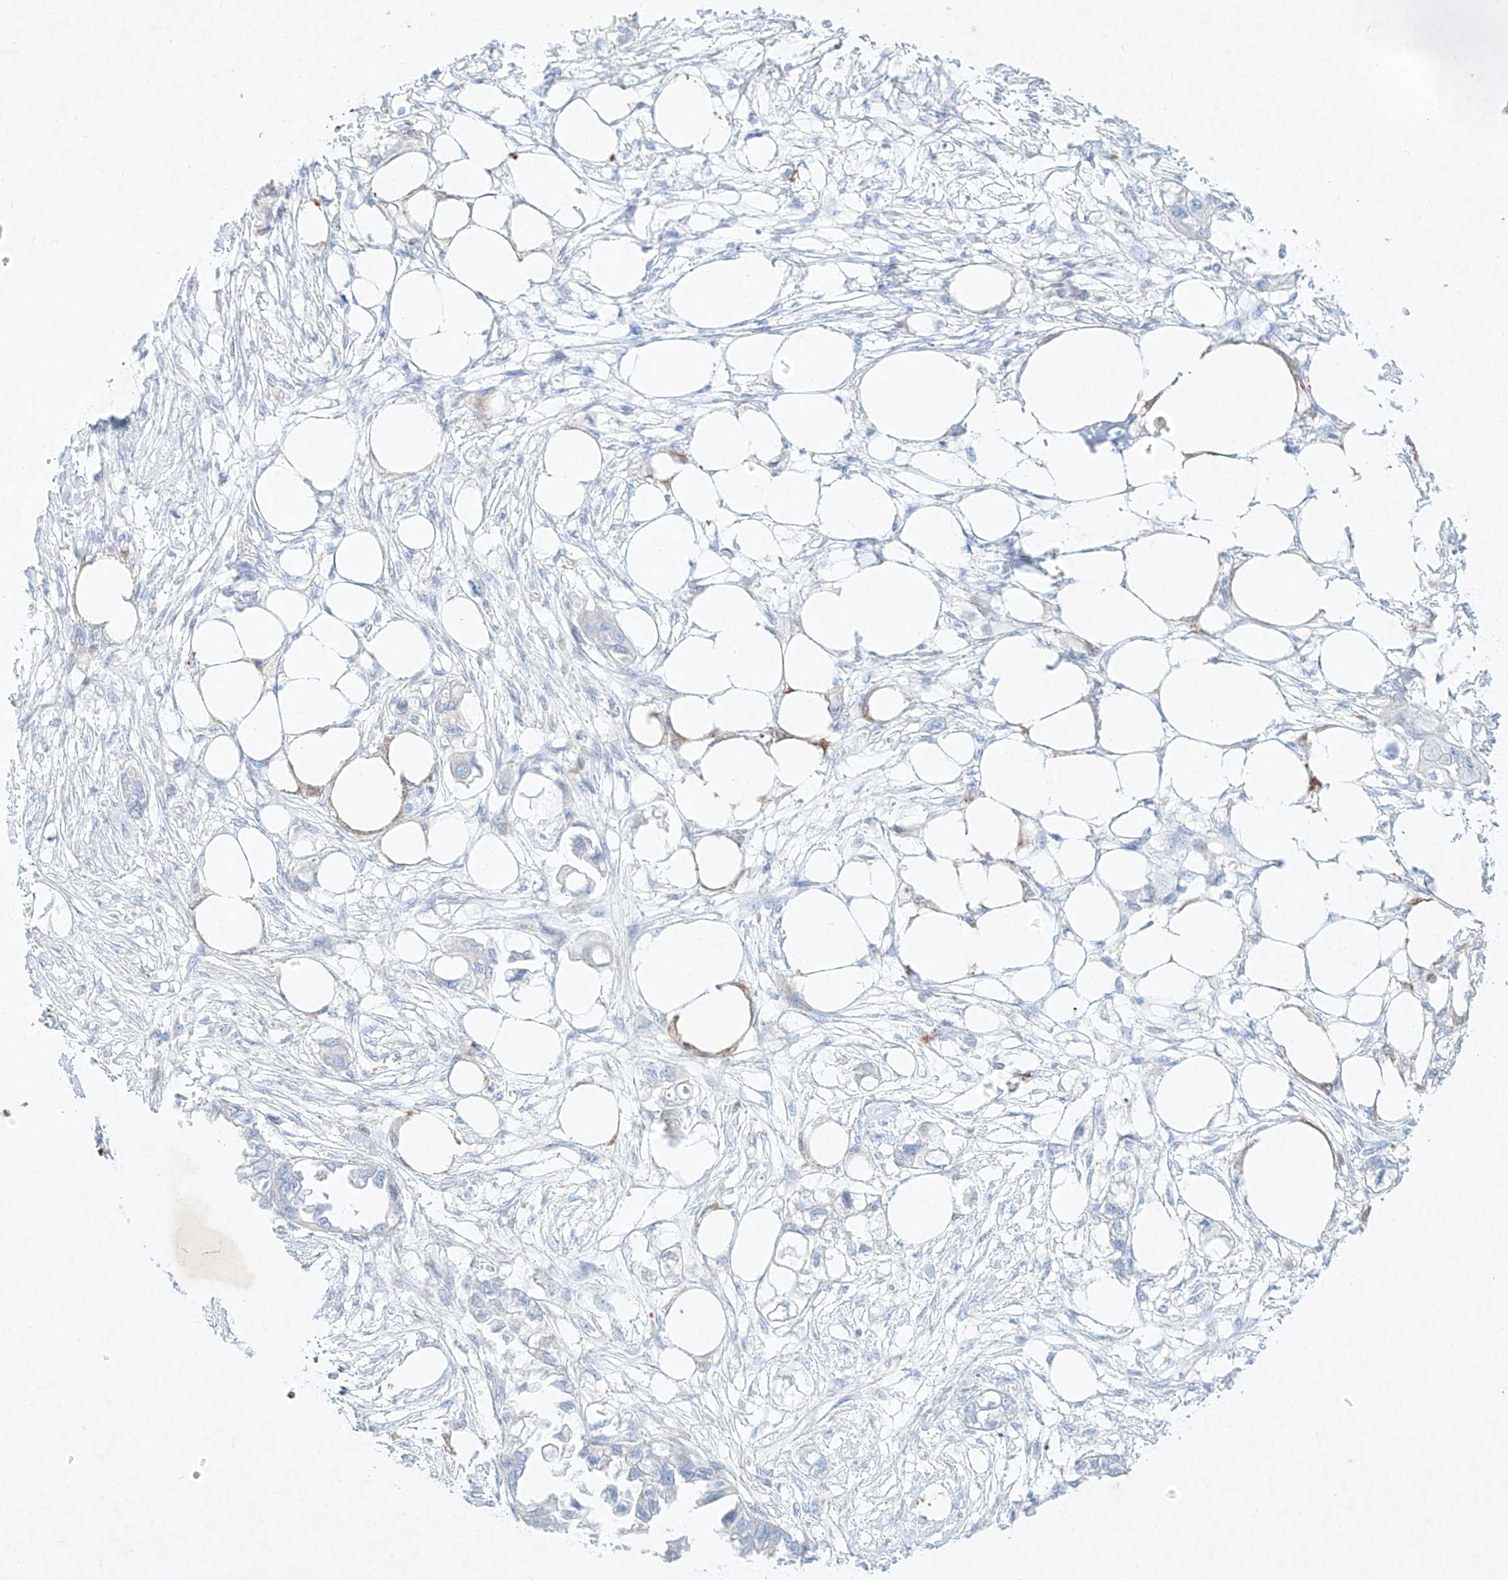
{"staining": {"intensity": "negative", "quantity": "none", "location": "none"}, "tissue": "endometrial cancer", "cell_type": "Tumor cells", "image_type": "cancer", "snomed": [{"axis": "morphology", "description": "Adenocarcinoma, NOS"}, {"axis": "morphology", "description": "Adenocarcinoma, metastatic, NOS"}, {"axis": "topography", "description": "Adipose tissue"}, {"axis": "topography", "description": "Endometrium"}], "caption": "DAB immunohistochemical staining of human endometrial cancer exhibits no significant expression in tumor cells.", "gene": "PLEK", "patient": {"sex": "female", "age": 67}}